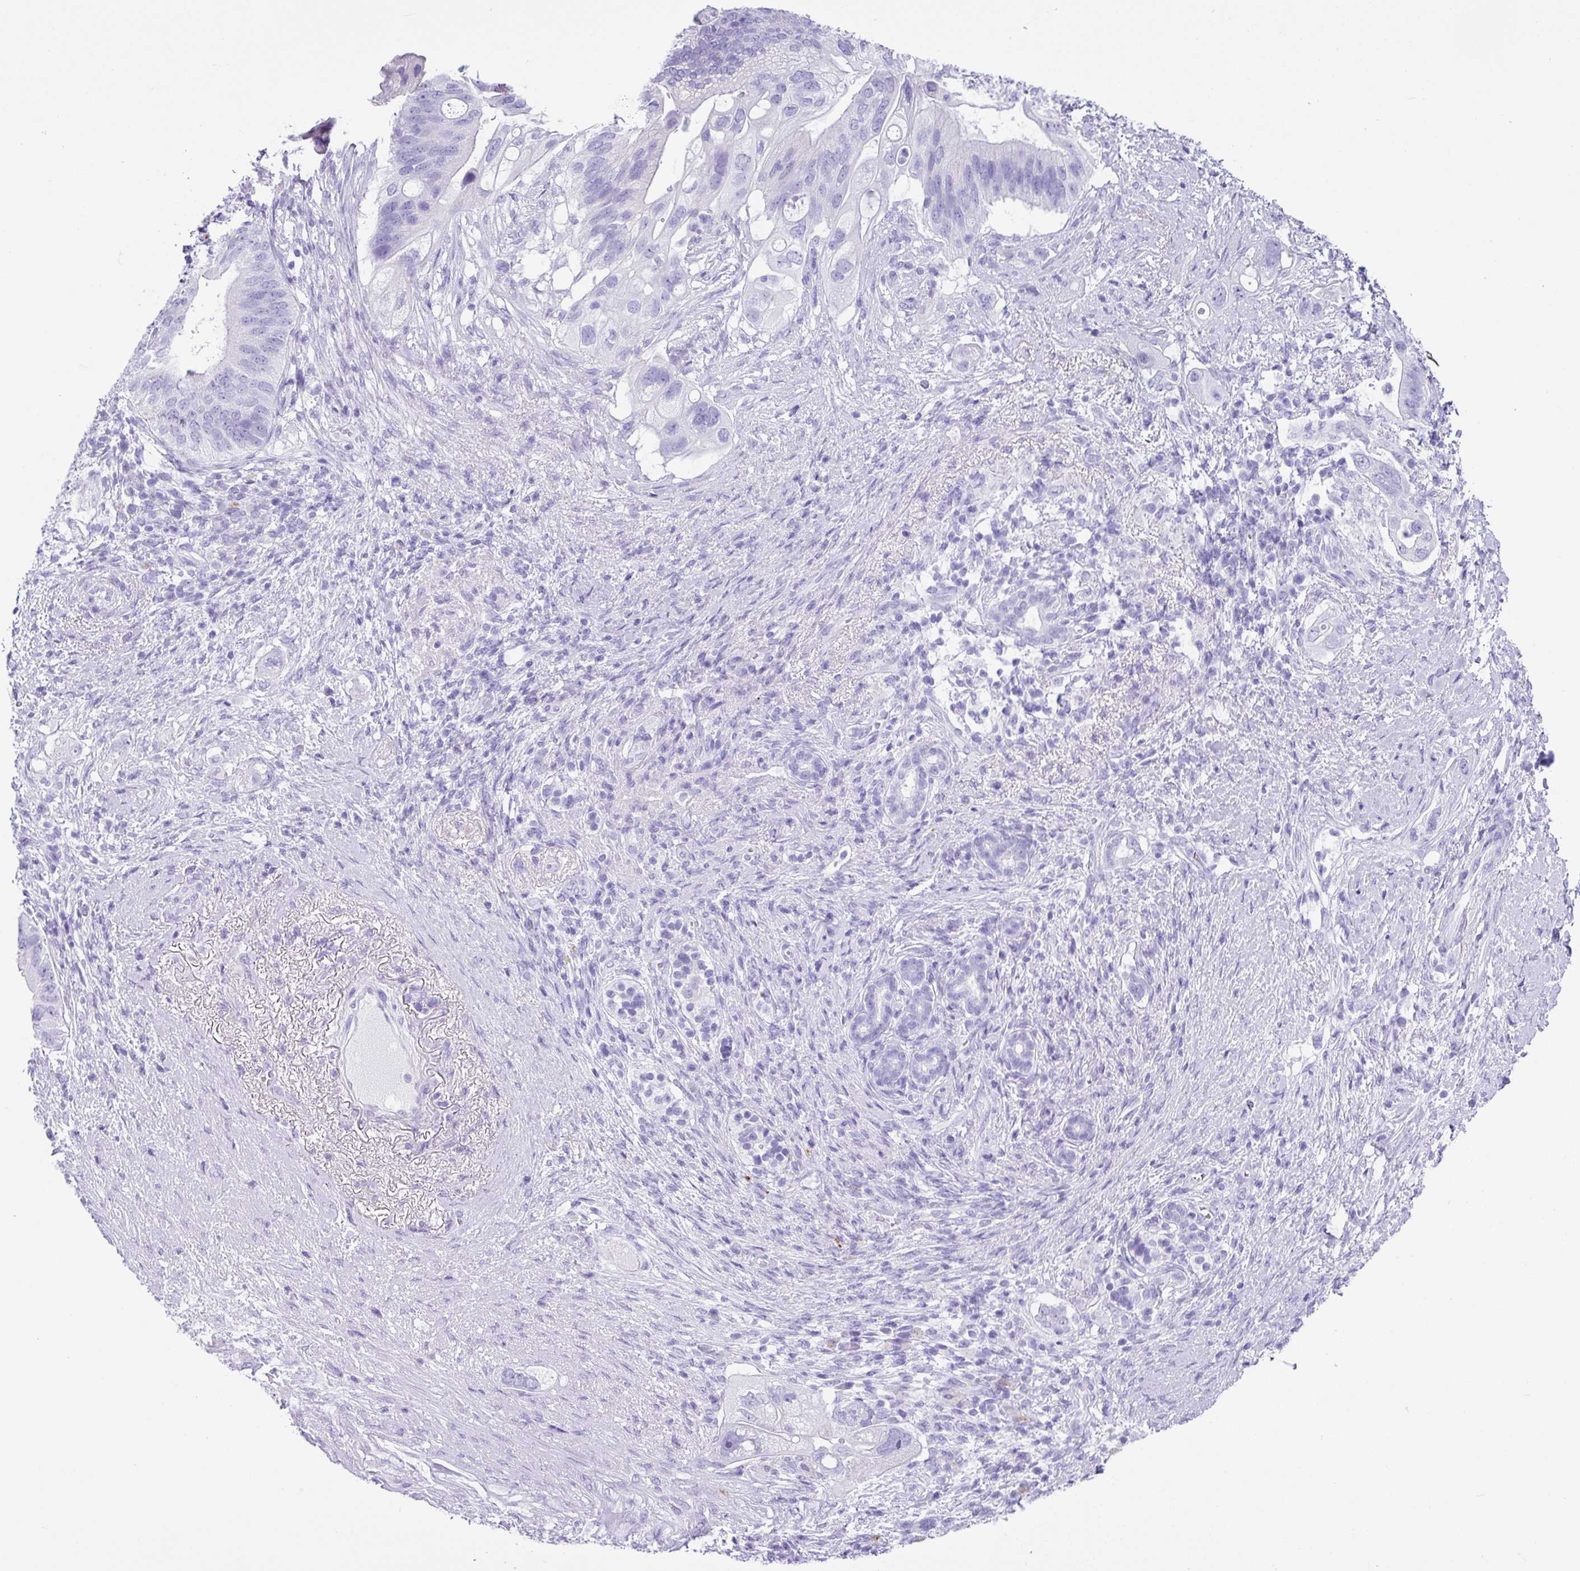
{"staining": {"intensity": "negative", "quantity": "none", "location": "none"}, "tissue": "pancreatic cancer", "cell_type": "Tumor cells", "image_type": "cancer", "snomed": [{"axis": "morphology", "description": "Adenocarcinoma, NOS"}, {"axis": "topography", "description": "Pancreas"}], "caption": "Immunohistochemistry (IHC) of pancreatic cancer displays no expression in tumor cells.", "gene": "ZG16", "patient": {"sex": "female", "age": 72}}